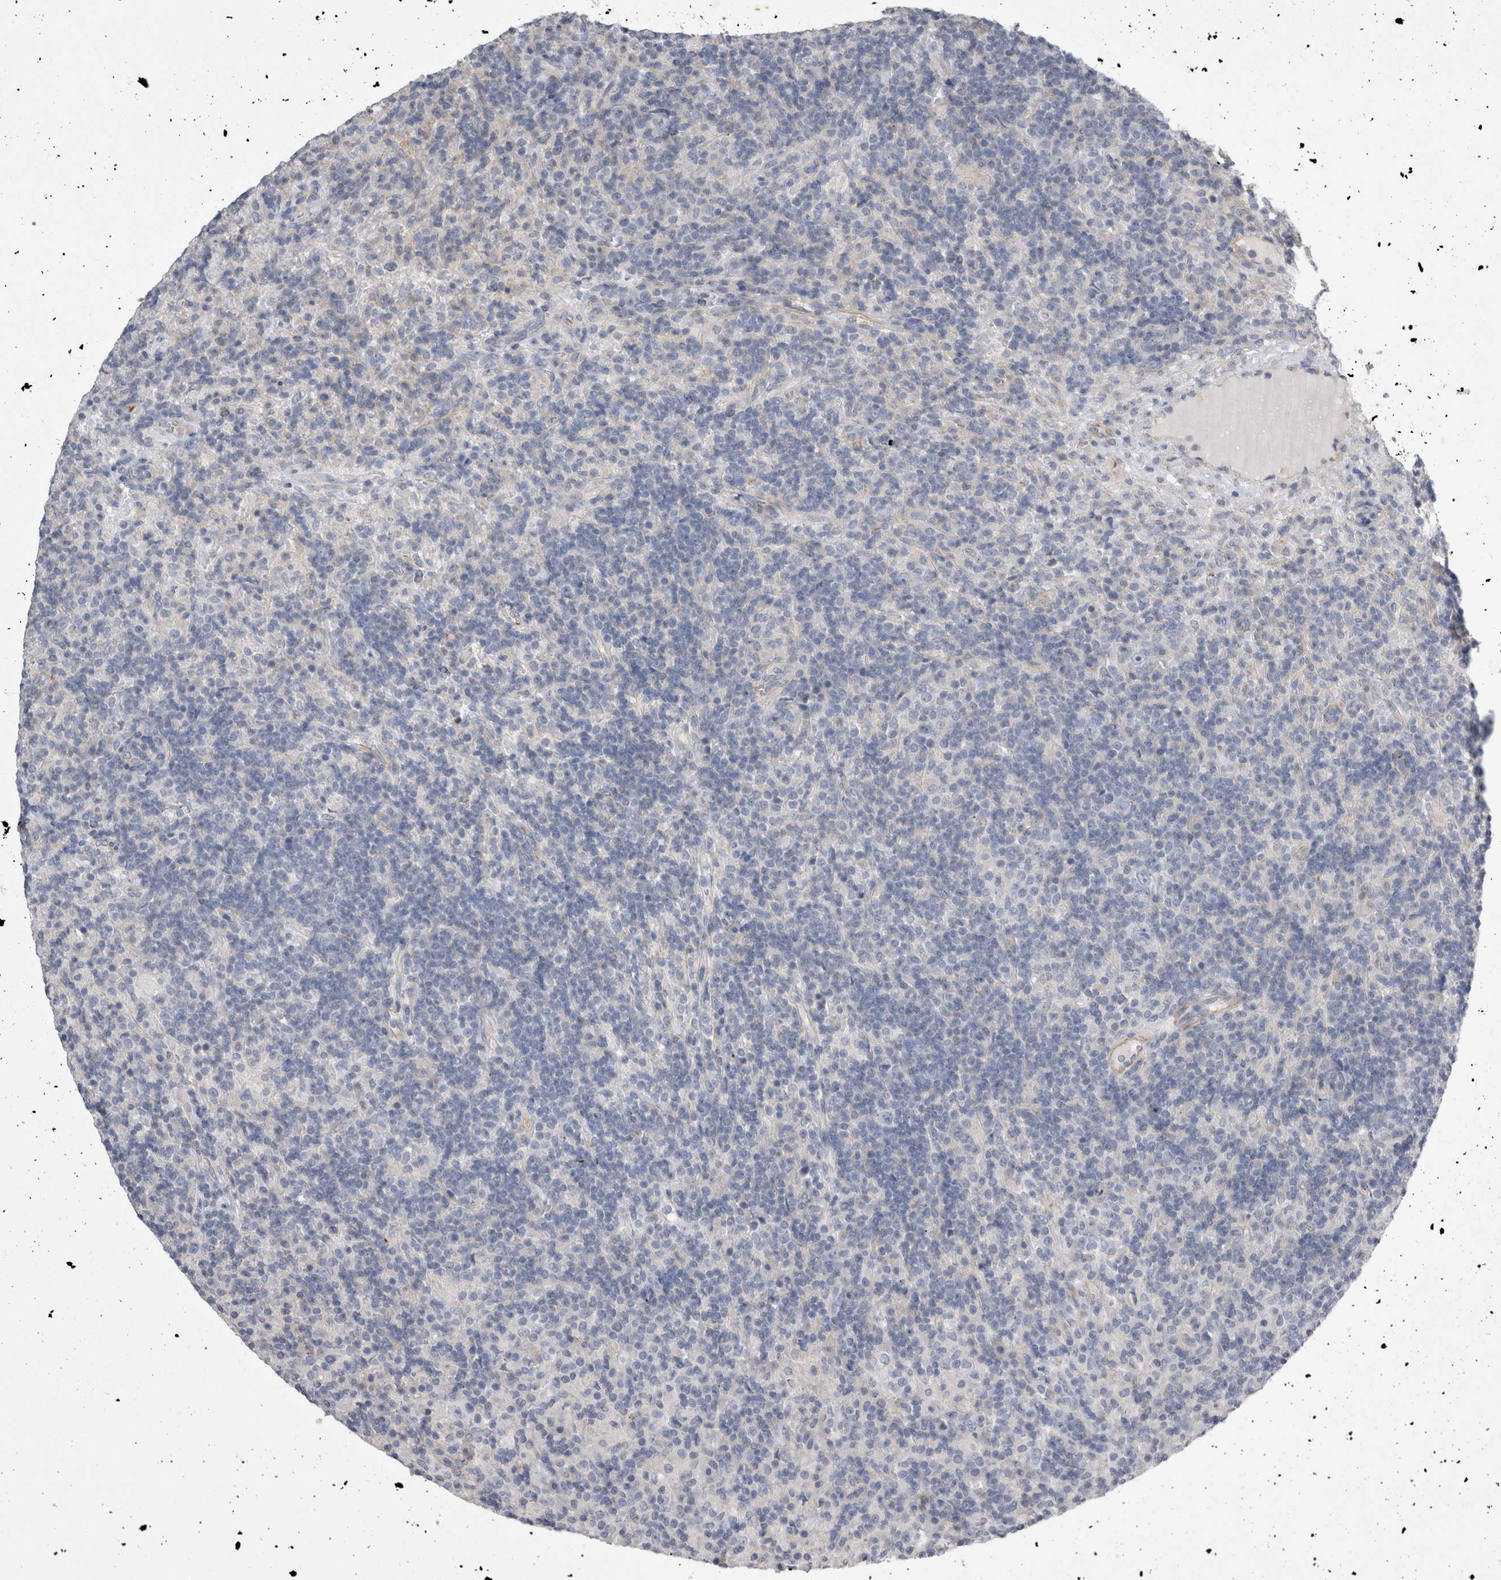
{"staining": {"intensity": "negative", "quantity": "none", "location": "none"}, "tissue": "lymphoma", "cell_type": "Tumor cells", "image_type": "cancer", "snomed": [{"axis": "morphology", "description": "Hodgkin's disease, NOS"}, {"axis": "topography", "description": "Lymph node"}], "caption": "Tumor cells show no significant protein expression in lymphoma.", "gene": "STRADB", "patient": {"sex": "male", "age": 70}}